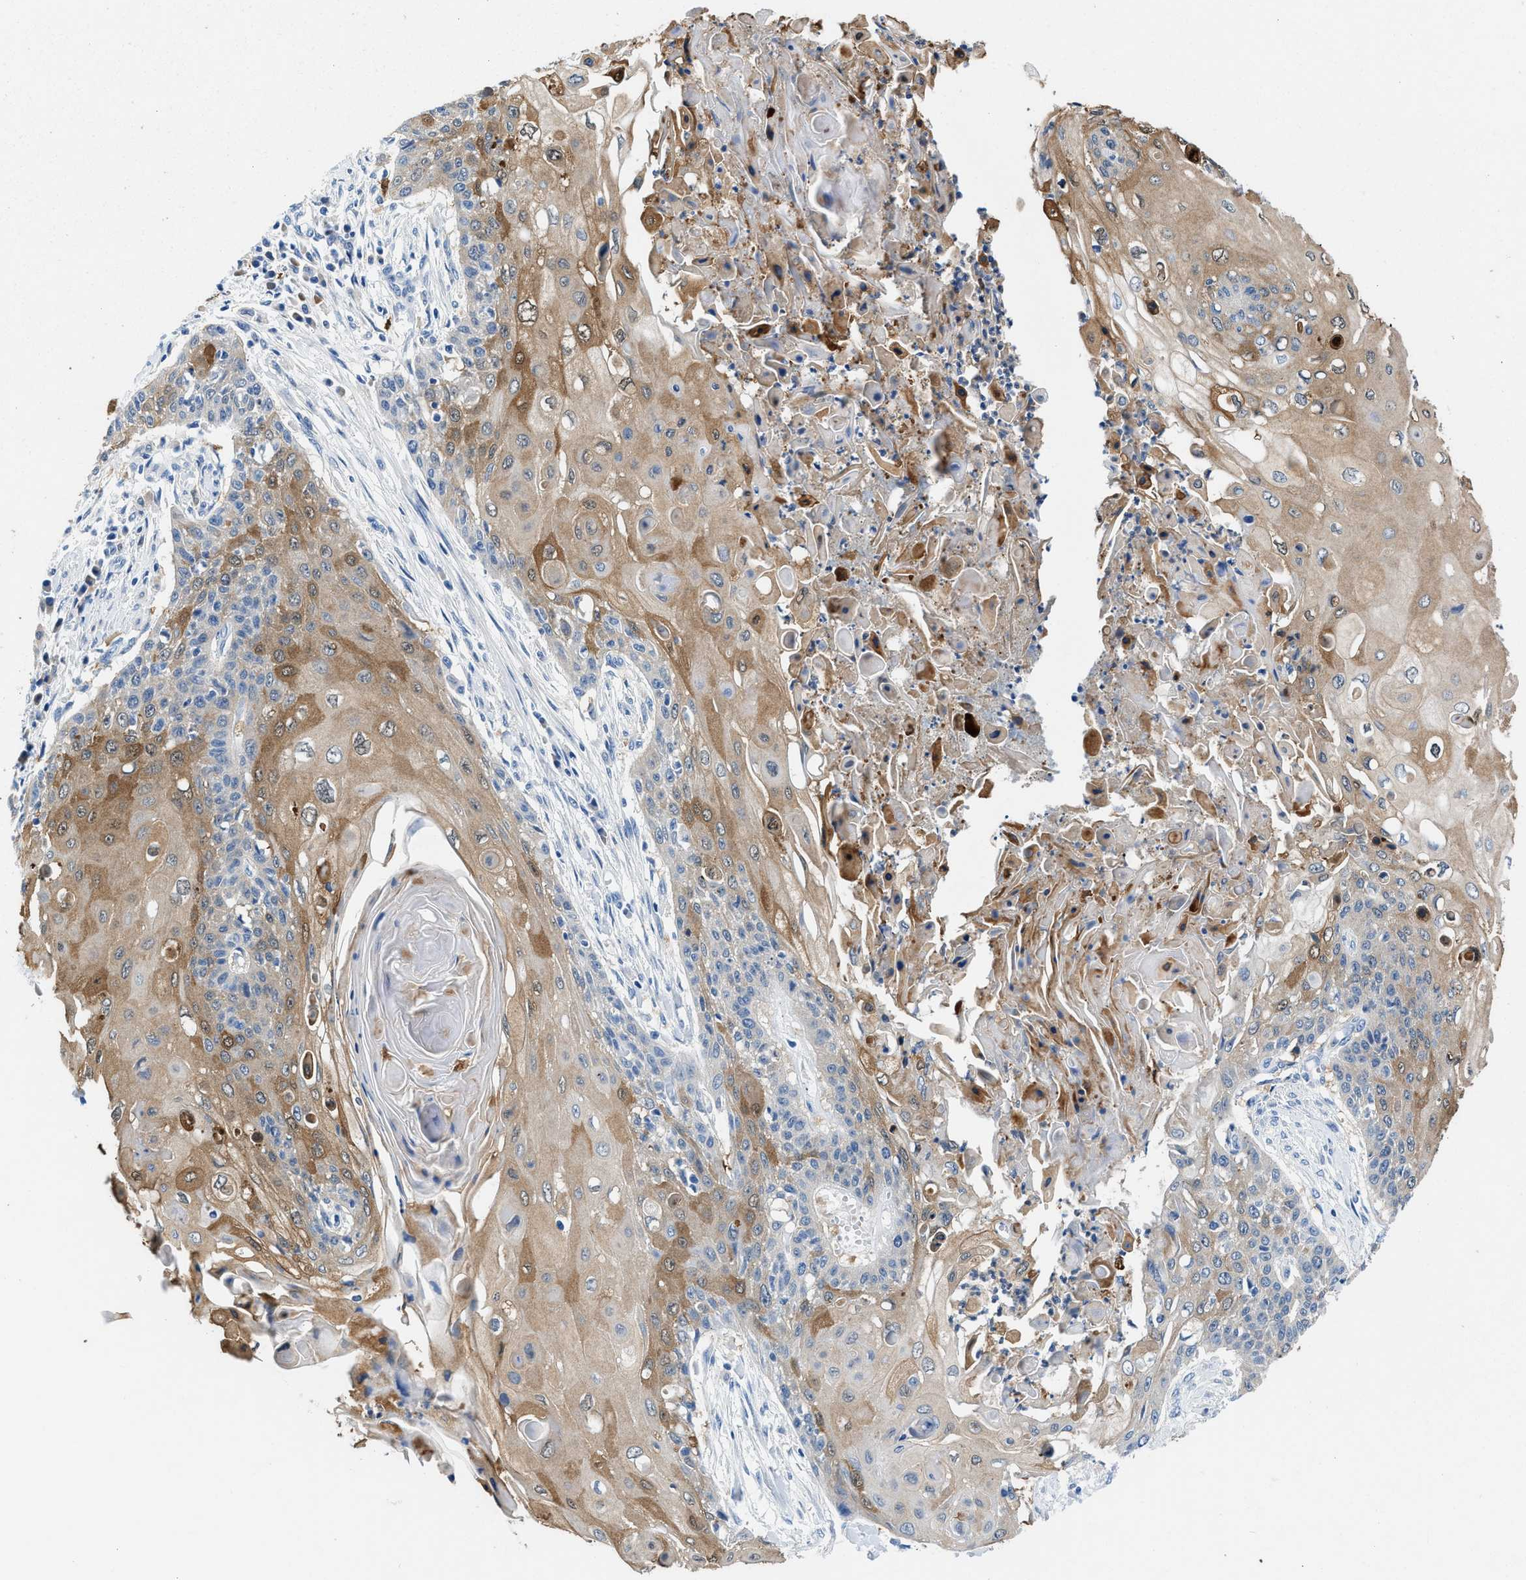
{"staining": {"intensity": "moderate", "quantity": "<25%", "location": "cytoplasmic/membranous"}, "tissue": "cervical cancer", "cell_type": "Tumor cells", "image_type": "cancer", "snomed": [{"axis": "morphology", "description": "Squamous cell carcinoma, NOS"}, {"axis": "topography", "description": "Cervix"}], "caption": "DAB immunohistochemical staining of squamous cell carcinoma (cervical) exhibits moderate cytoplasmic/membranous protein staining in about <25% of tumor cells. (DAB (3,3'-diaminobenzidine) IHC, brown staining for protein, blue staining for nuclei).", "gene": "FADS6", "patient": {"sex": "female", "age": 39}}